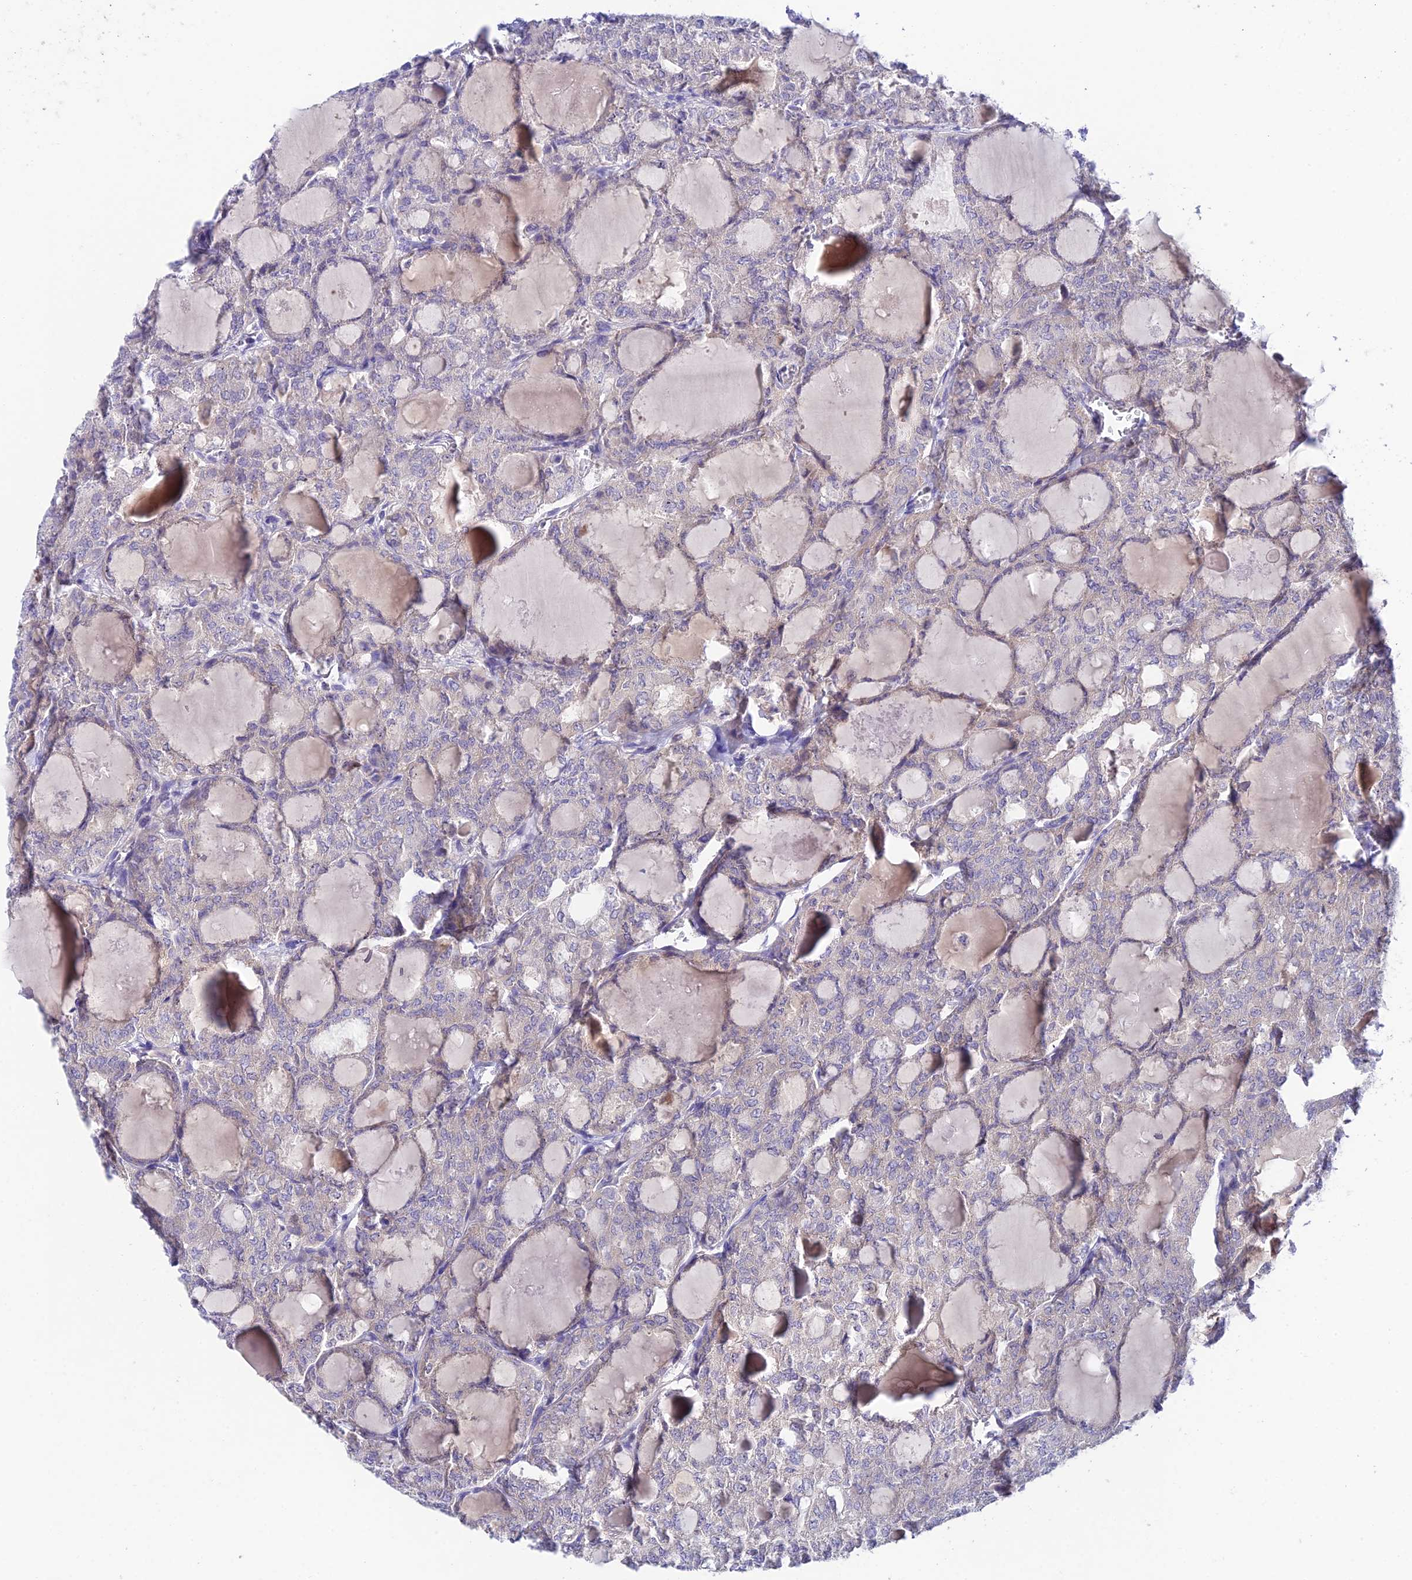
{"staining": {"intensity": "negative", "quantity": "none", "location": "none"}, "tissue": "thyroid cancer", "cell_type": "Tumor cells", "image_type": "cancer", "snomed": [{"axis": "morphology", "description": "Follicular adenoma carcinoma, NOS"}, {"axis": "topography", "description": "Thyroid gland"}], "caption": "This is an IHC histopathology image of follicular adenoma carcinoma (thyroid). There is no expression in tumor cells.", "gene": "DUSP29", "patient": {"sex": "male", "age": 75}}